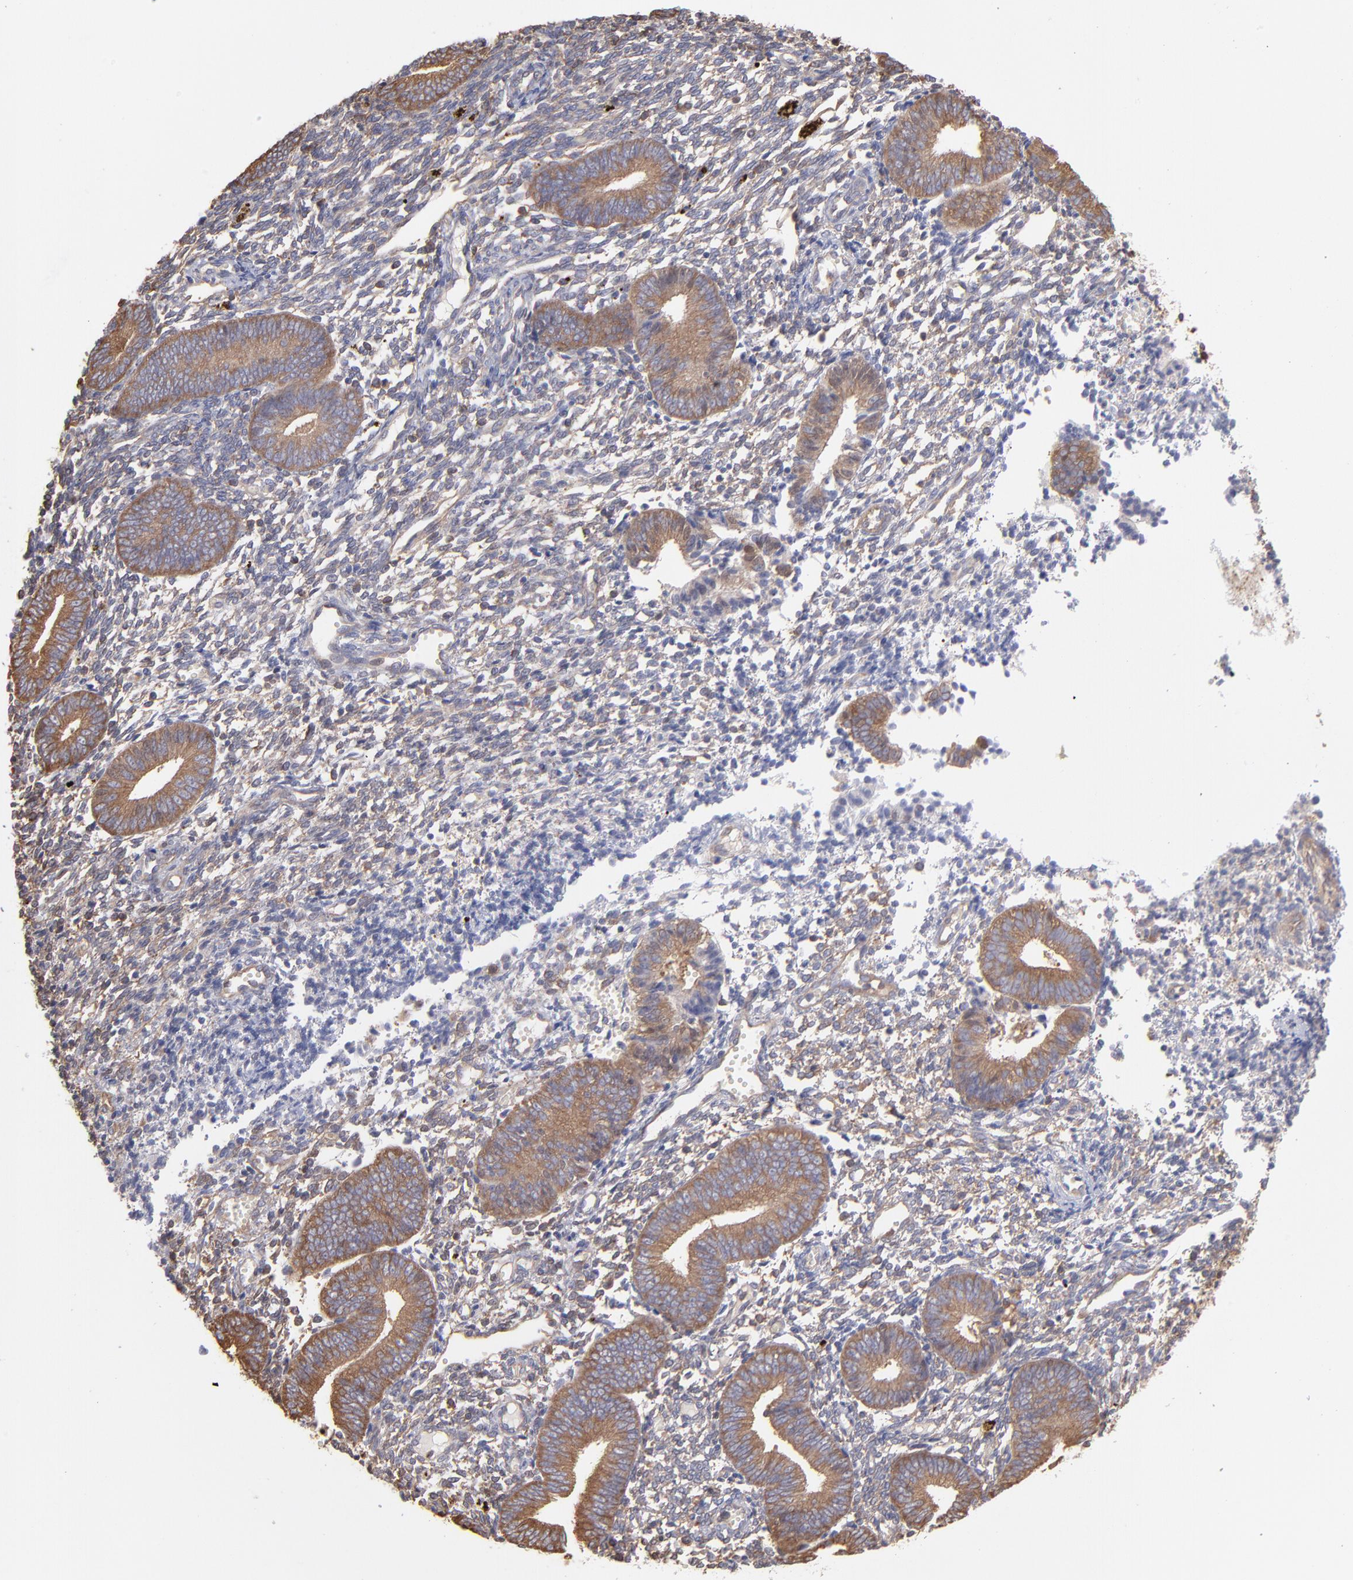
{"staining": {"intensity": "moderate", "quantity": "25%-75%", "location": "cytoplasmic/membranous"}, "tissue": "endometrium", "cell_type": "Cells in endometrial stroma", "image_type": "normal", "snomed": [{"axis": "morphology", "description": "Normal tissue, NOS"}, {"axis": "topography", "description": "Uterus"}, {"axis": "topography", "description": "Endometrium"}], "caption": "Normal endometrium exhibits moderate cytoplasmic/membranous positivity in about 25%-75% of cells in endometrial stroma, visualized by immunohistochemistry.", "gene": "MAP2K2", "patient": {"sex": "female", "age": 33}}